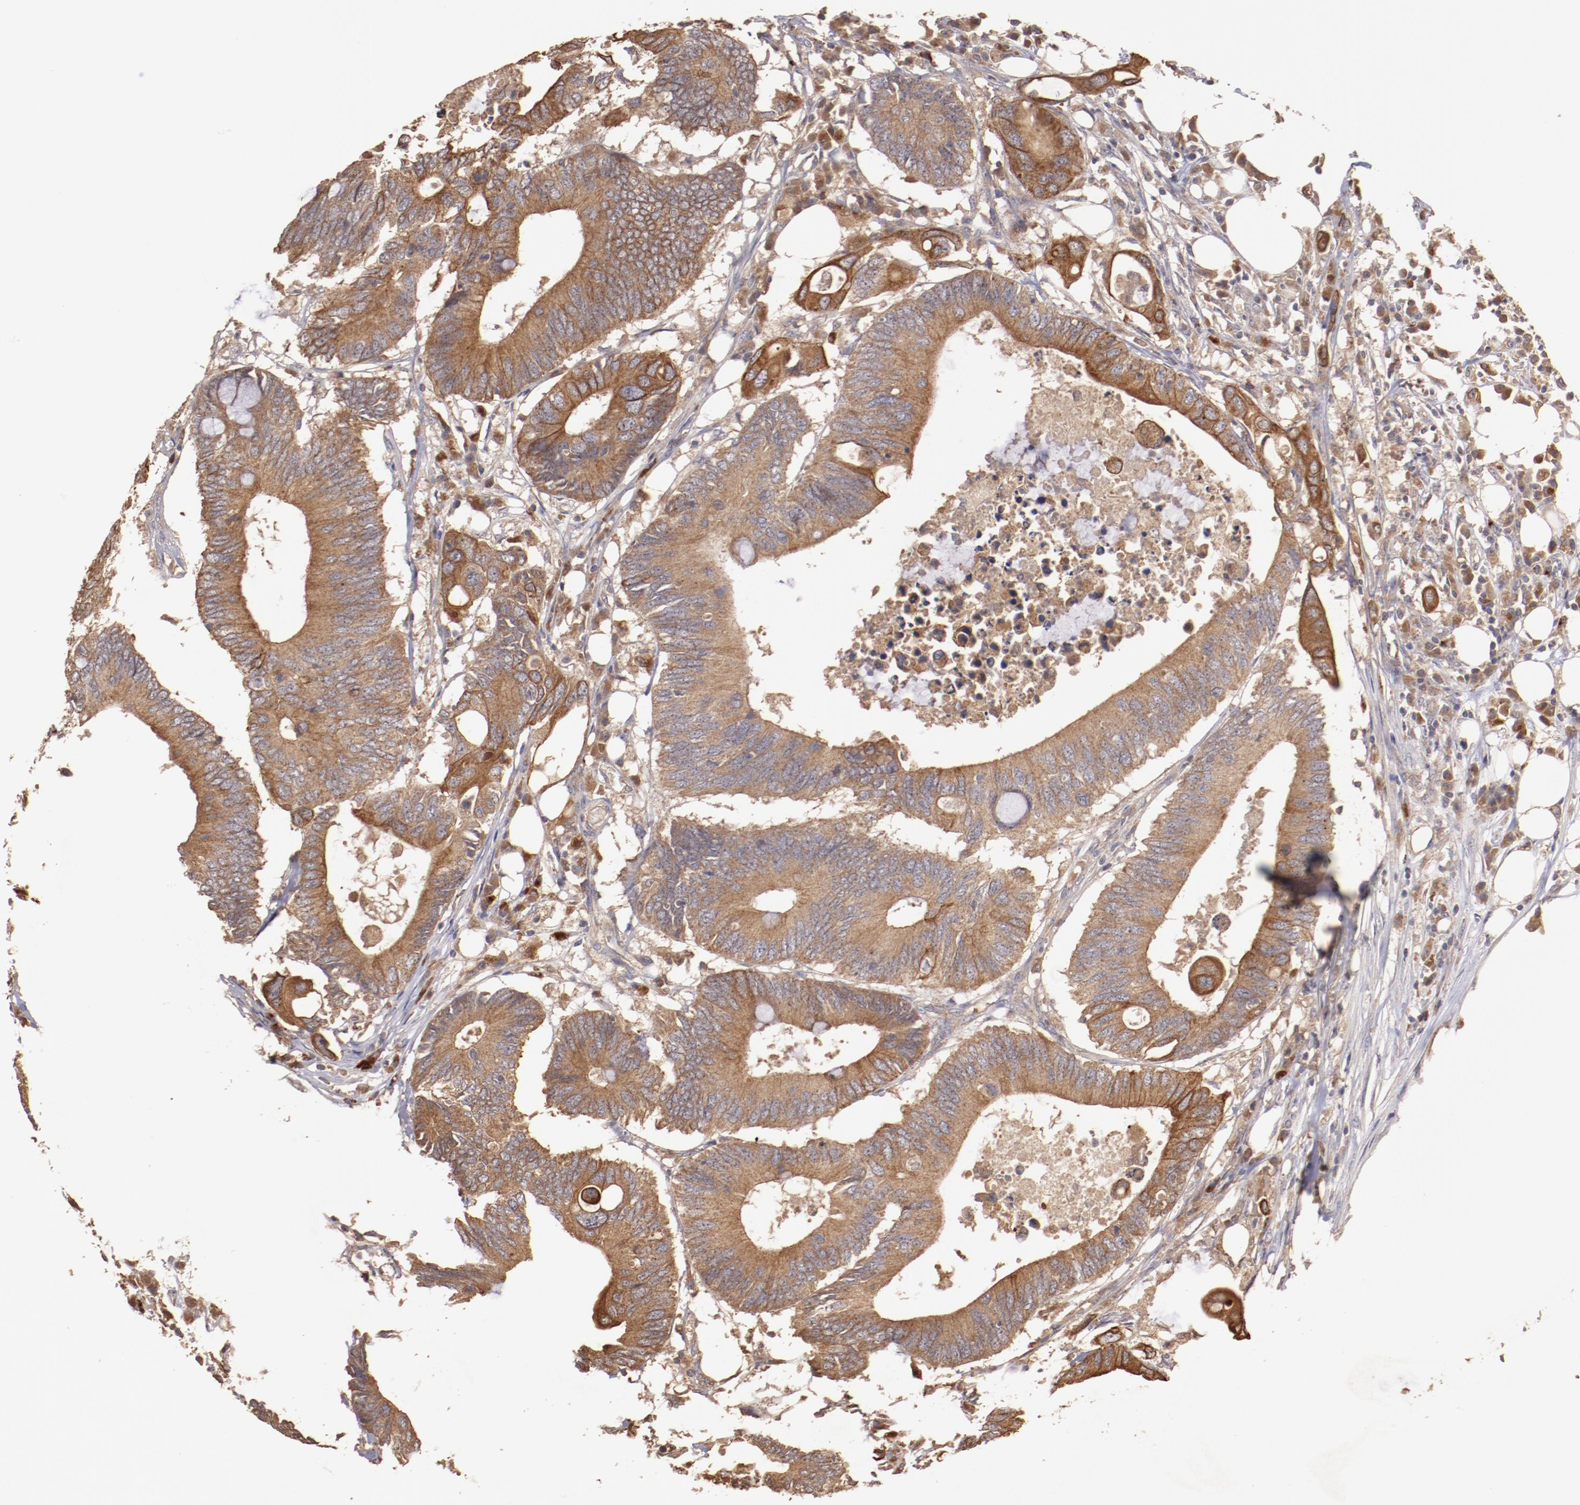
{"staining": {"intensity": "moderate", "quantity": ">75%", "location": "cytoplasmic/membranous"}, "tissue": "colorectal cancer", "cell_type": "Tumor cells", "image_type": "cancer", "snomed": [{"axis": "morphology", "description": "Adenocarcinoma, NOS"}, {"axis": "topography", "description": "Colon"}], "caption": "Colorectal cancer (adenocarcinoma) stained with a brown dye reveals moderate cytoplasmic/membranous positive positivity in approximately >75% of tumor cells.", "gene": "SRRD", "patient": {"sex": "male", "age": 71}}